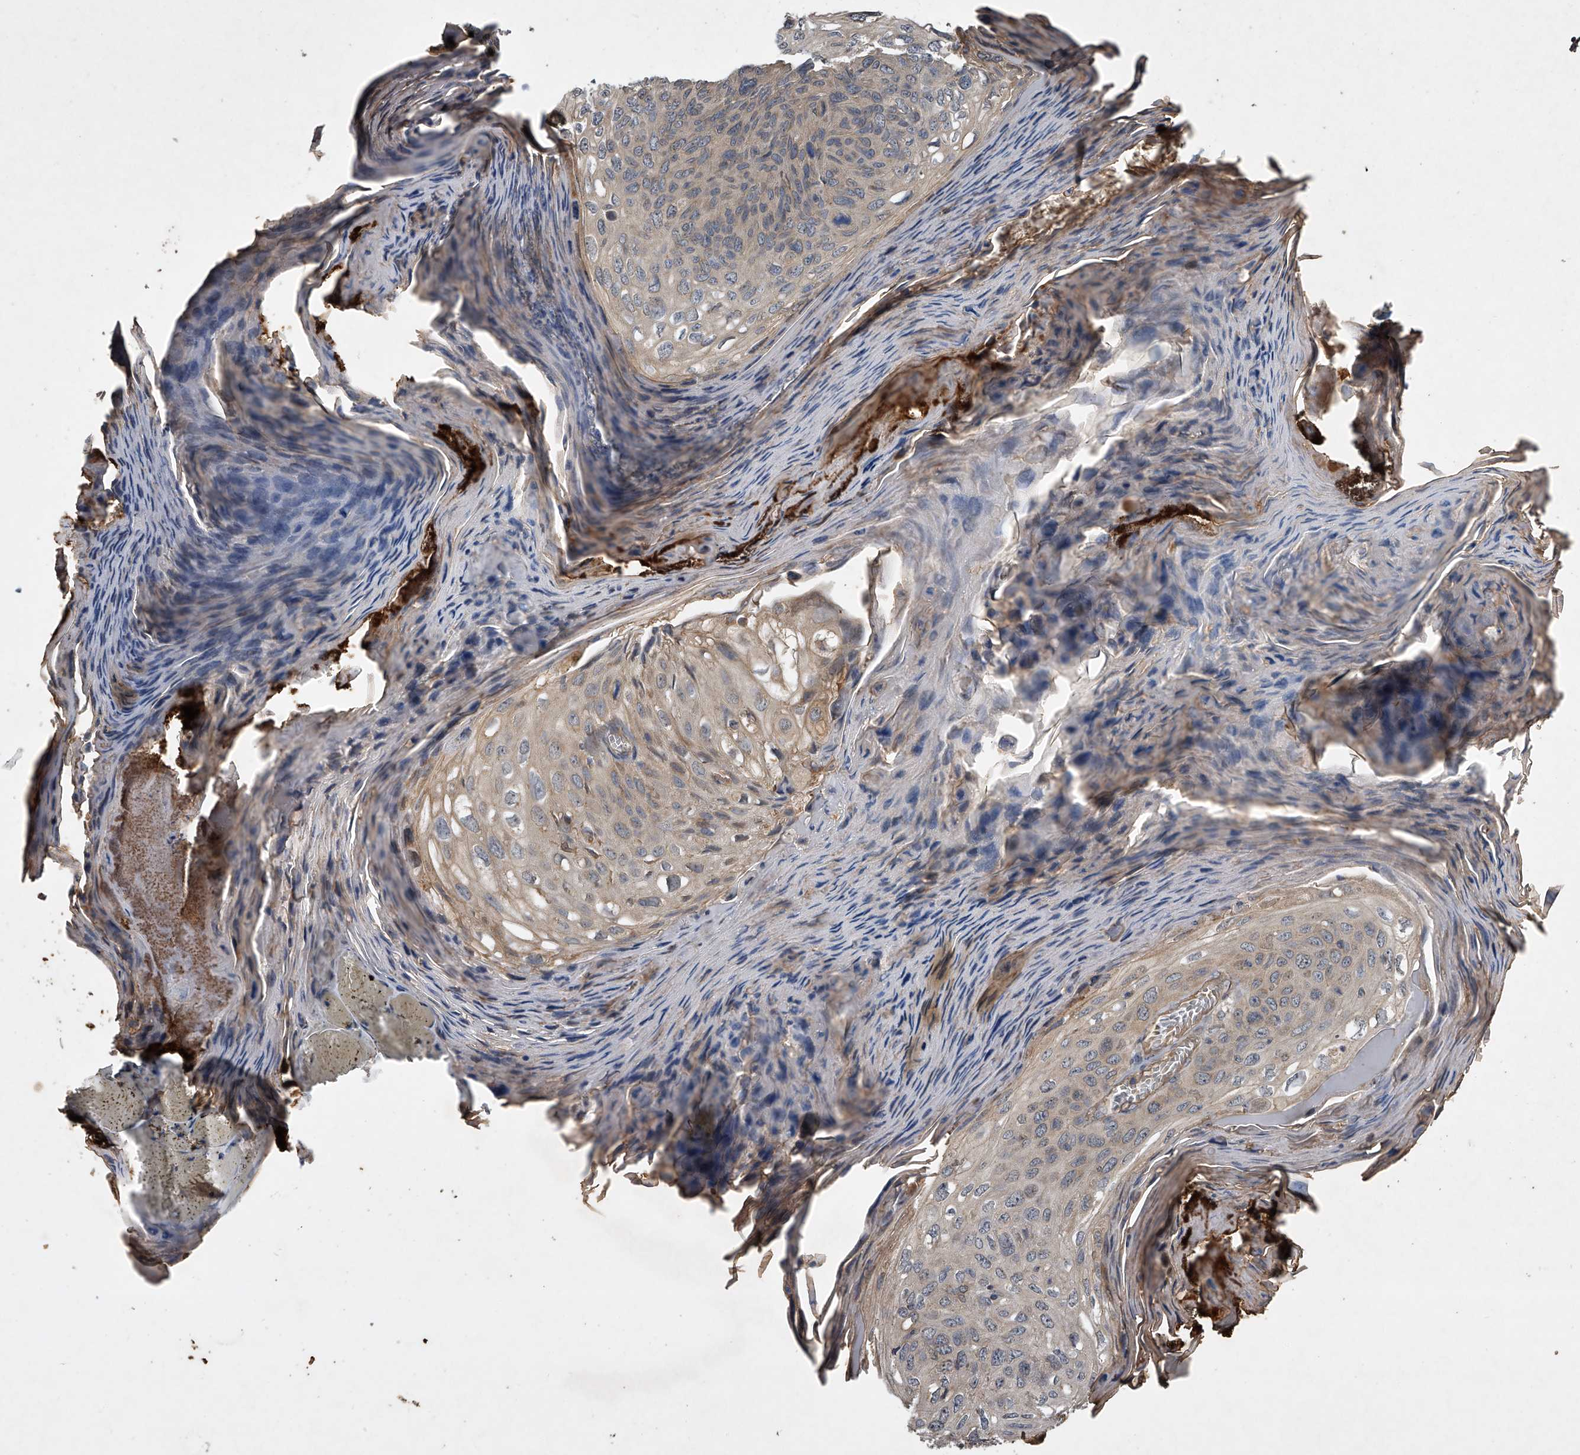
{"staining": {"intensity": "negative", "quantity": "none", "location": "none"}, "tissue": "skin cancer", "cell_type": "Tumor cells", "image_type": "cancer", "snomed": [{"axis": "morphology", "description": "Squamous cell carcinoma, NOS"}, {"axis": "topography", "description": "Skin"}], "caption": "Tumor cells are negative for protein expression in human skin cancer.", "gene": "NFS1", "patient": {"sex": "female", "age": 90}}